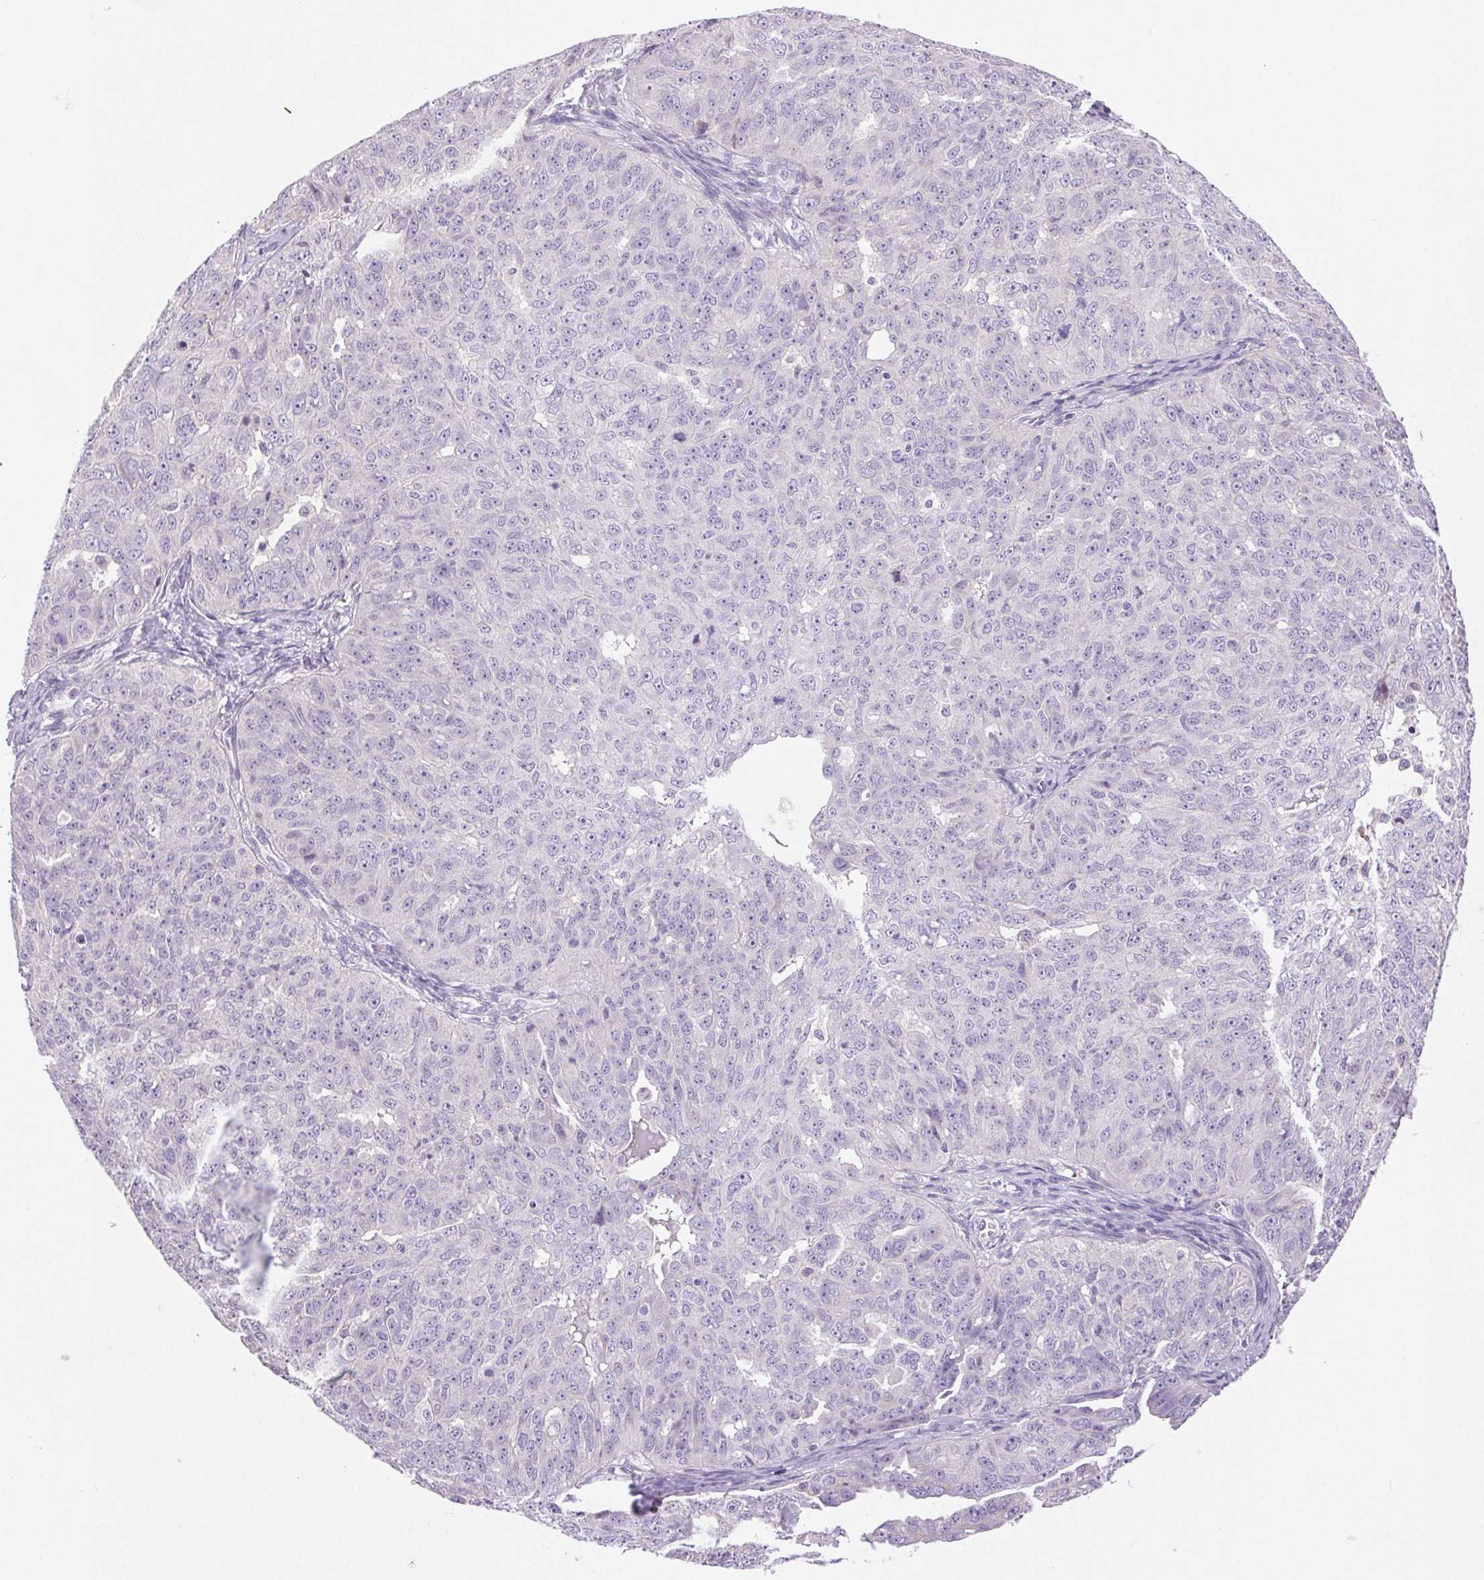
{"staining": {"intensity": "negative", "quantity": "none", "location": "none"}, "tissue": "ovarian cancer", "cell_type": "Tumor cells", "image_type": "cancer", "snomed": [{"axis": "morphology", "description": "Carcinoma, endometroid"}, {"axis": "topography", "description": "Ovary"}], "caption": "This image is of endometroid carcinoma (ovarian) stained with immunohistochemistry (IHC) to label a protein in brown with the nuclei are counter-stained blue. There is no expression in tumor cells.", "gene": "ARHGAP11B", "patient": {"sex": "female", "age": 70}}